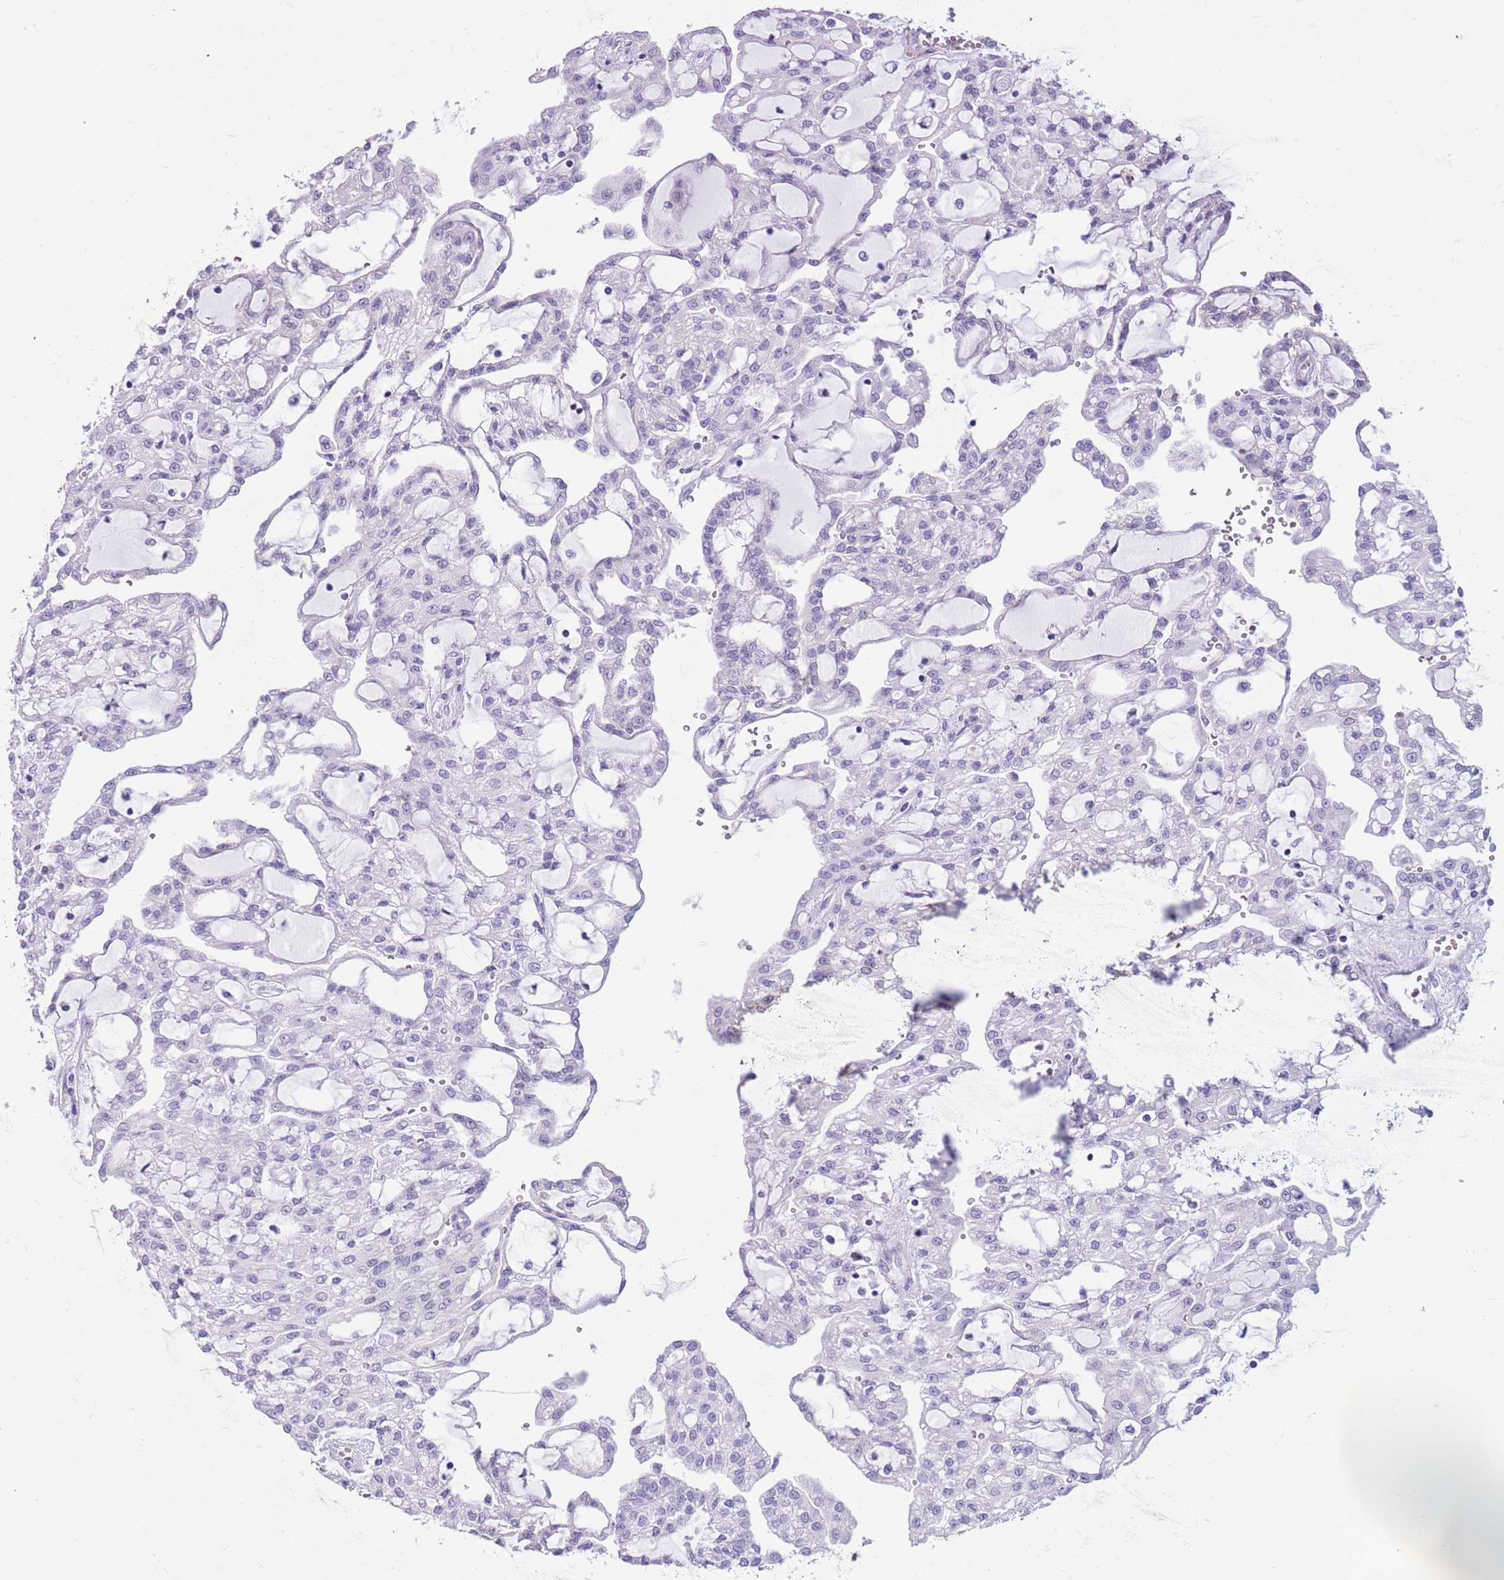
{"staining": {"intensity": "negative", "quantity": "none", "location": "none"}, "tissue": "renal cancer", "cell_type": "Tumor cells", "image_type": "cancer", "snomed": [{"axis": "morphology", "description": "Adenocarcinoma, NOS"}, {"axis": "topography", "description": "Kidney"}], "caption": "The IHC photomicrograph has no significant positivity in tumor cells of adenocarcinoma (renal) tissue. (DAB immunohistochemistry (IHC) visualized using brightfield microscopy, high magnification).", "gene": "SLC7A14", "patient": {"sex": "male", "age": 63}}